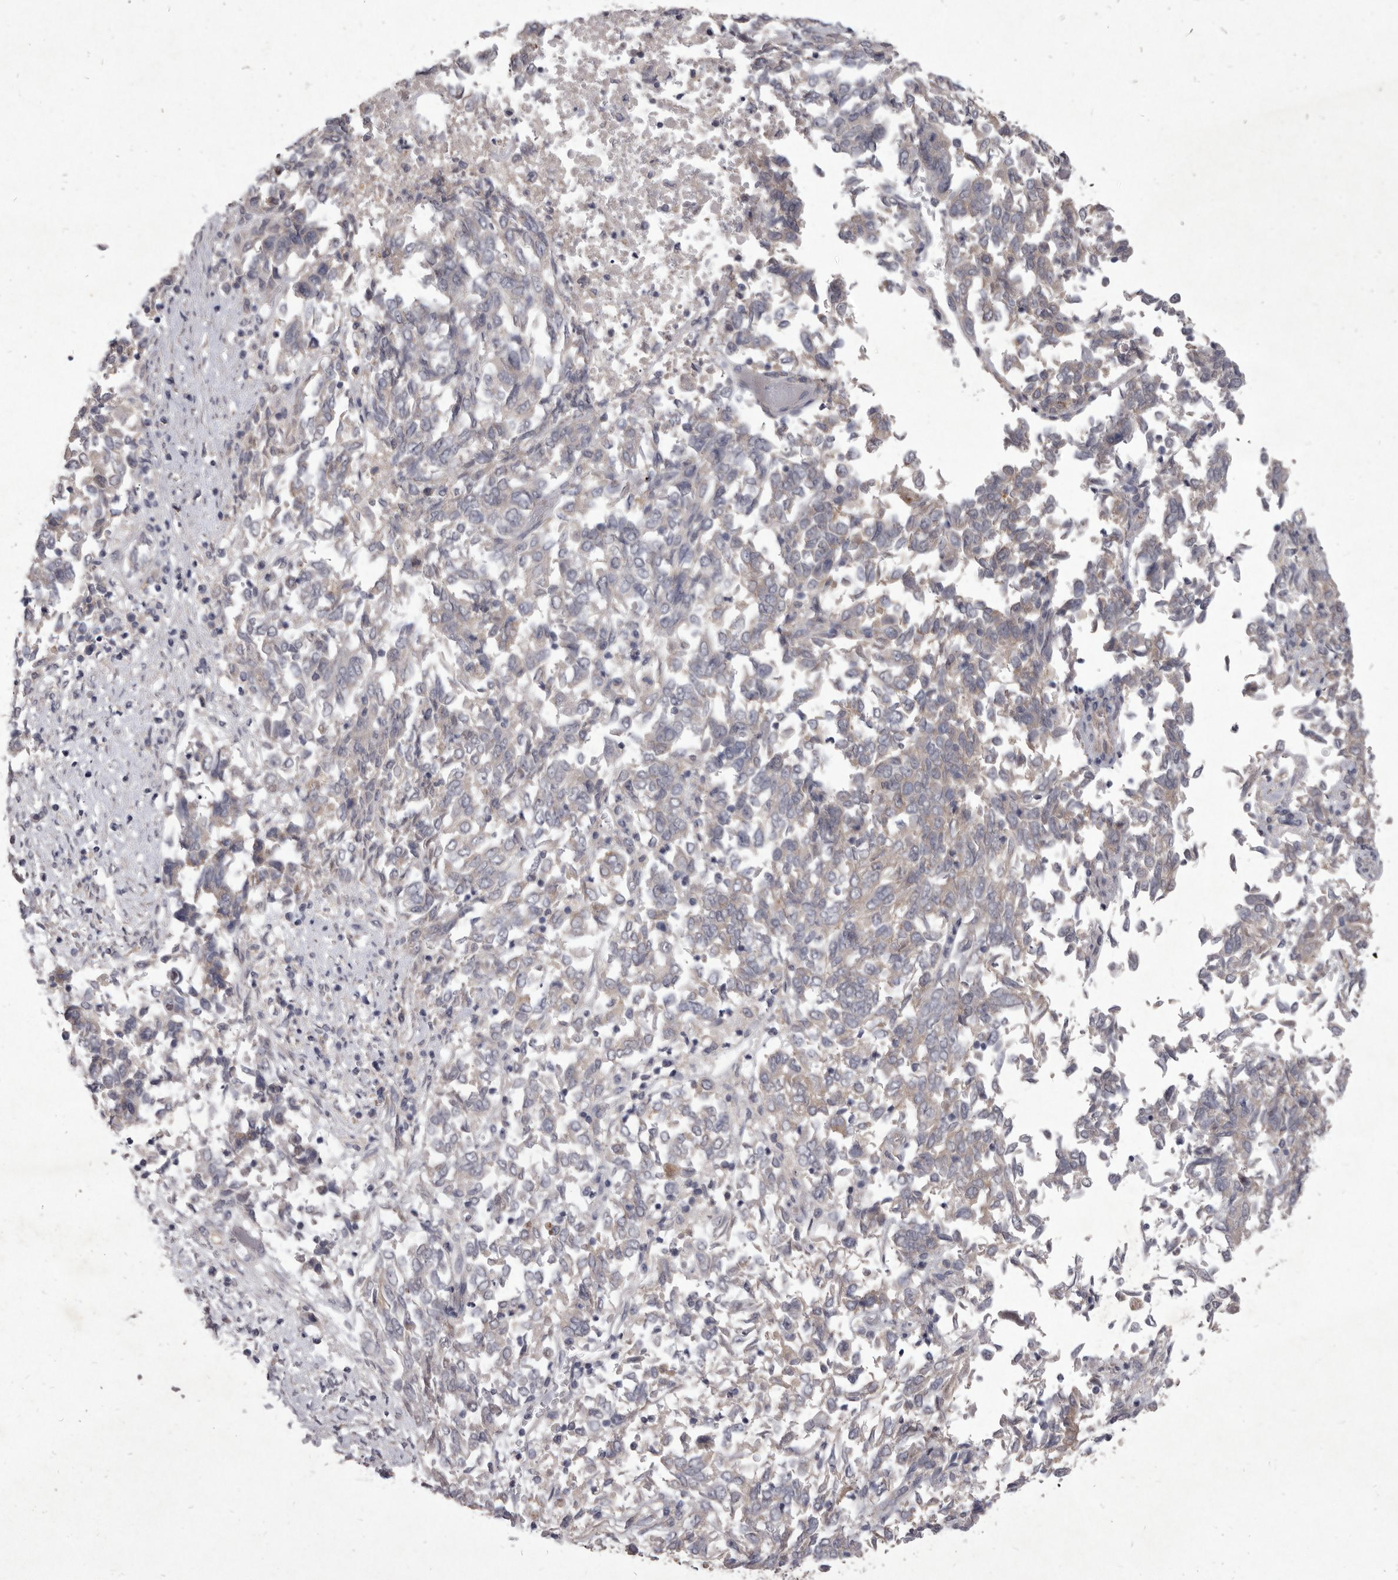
{"staining": {"intensity": "weak", "quantity": "<25%", "location": "cytoplasmic/membranous"}, "tissue": "endometrial cancer", "cell_type": "Tumor cells", "image_type": "cancer", "snomed": [{"axis": "morphology", "description": "Adenocarcinoma, NOS"}, {"axis": "topography", "description": "Endometrium"}], "caption": "Immunohistochemical staining of adenocarcinoma (endometrial) displays no significant staining in tumor cells.", "gene": "P2RX6", "patient": {"sex": "female", "age": 80}}